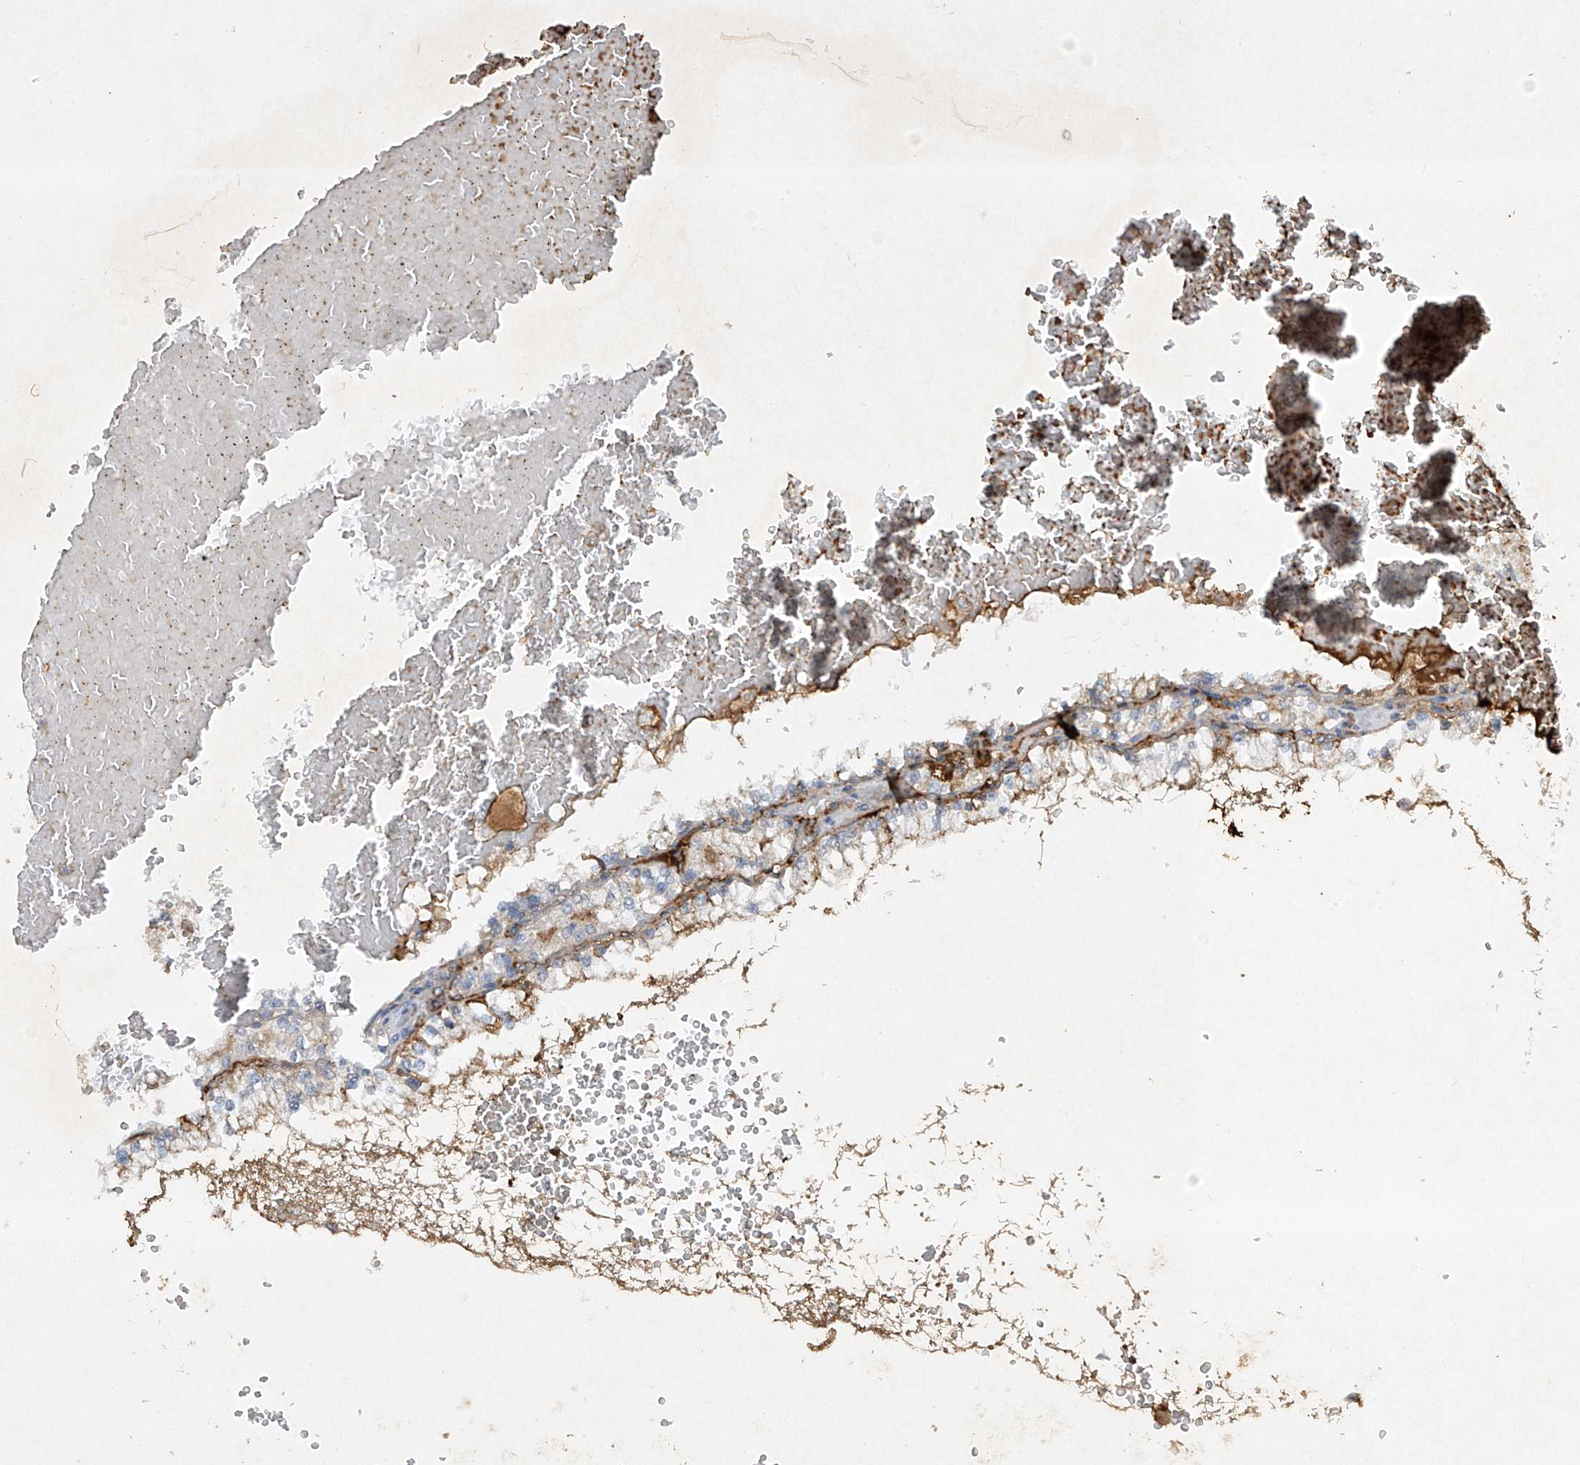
{"staining": {"intensity": "negative", "quantity": "none", "location": "none"}, "tissue": "renal cancer", "cell_type": "Tumor cells", "image_type": "cancer", "snomed": [{"axis": "morphology", "description": "Adenocarcinoma, NOS"}, {"axis": "topography", "description": "Kidney"}], "caption": "An immunohistochemistry image of adenocarcinoma (renal) is shown. There is no staining in tumor cells of adenocarcinoma (renal).", "gene": "HAS3", "patient": {"sex": "male", "age": 68}}